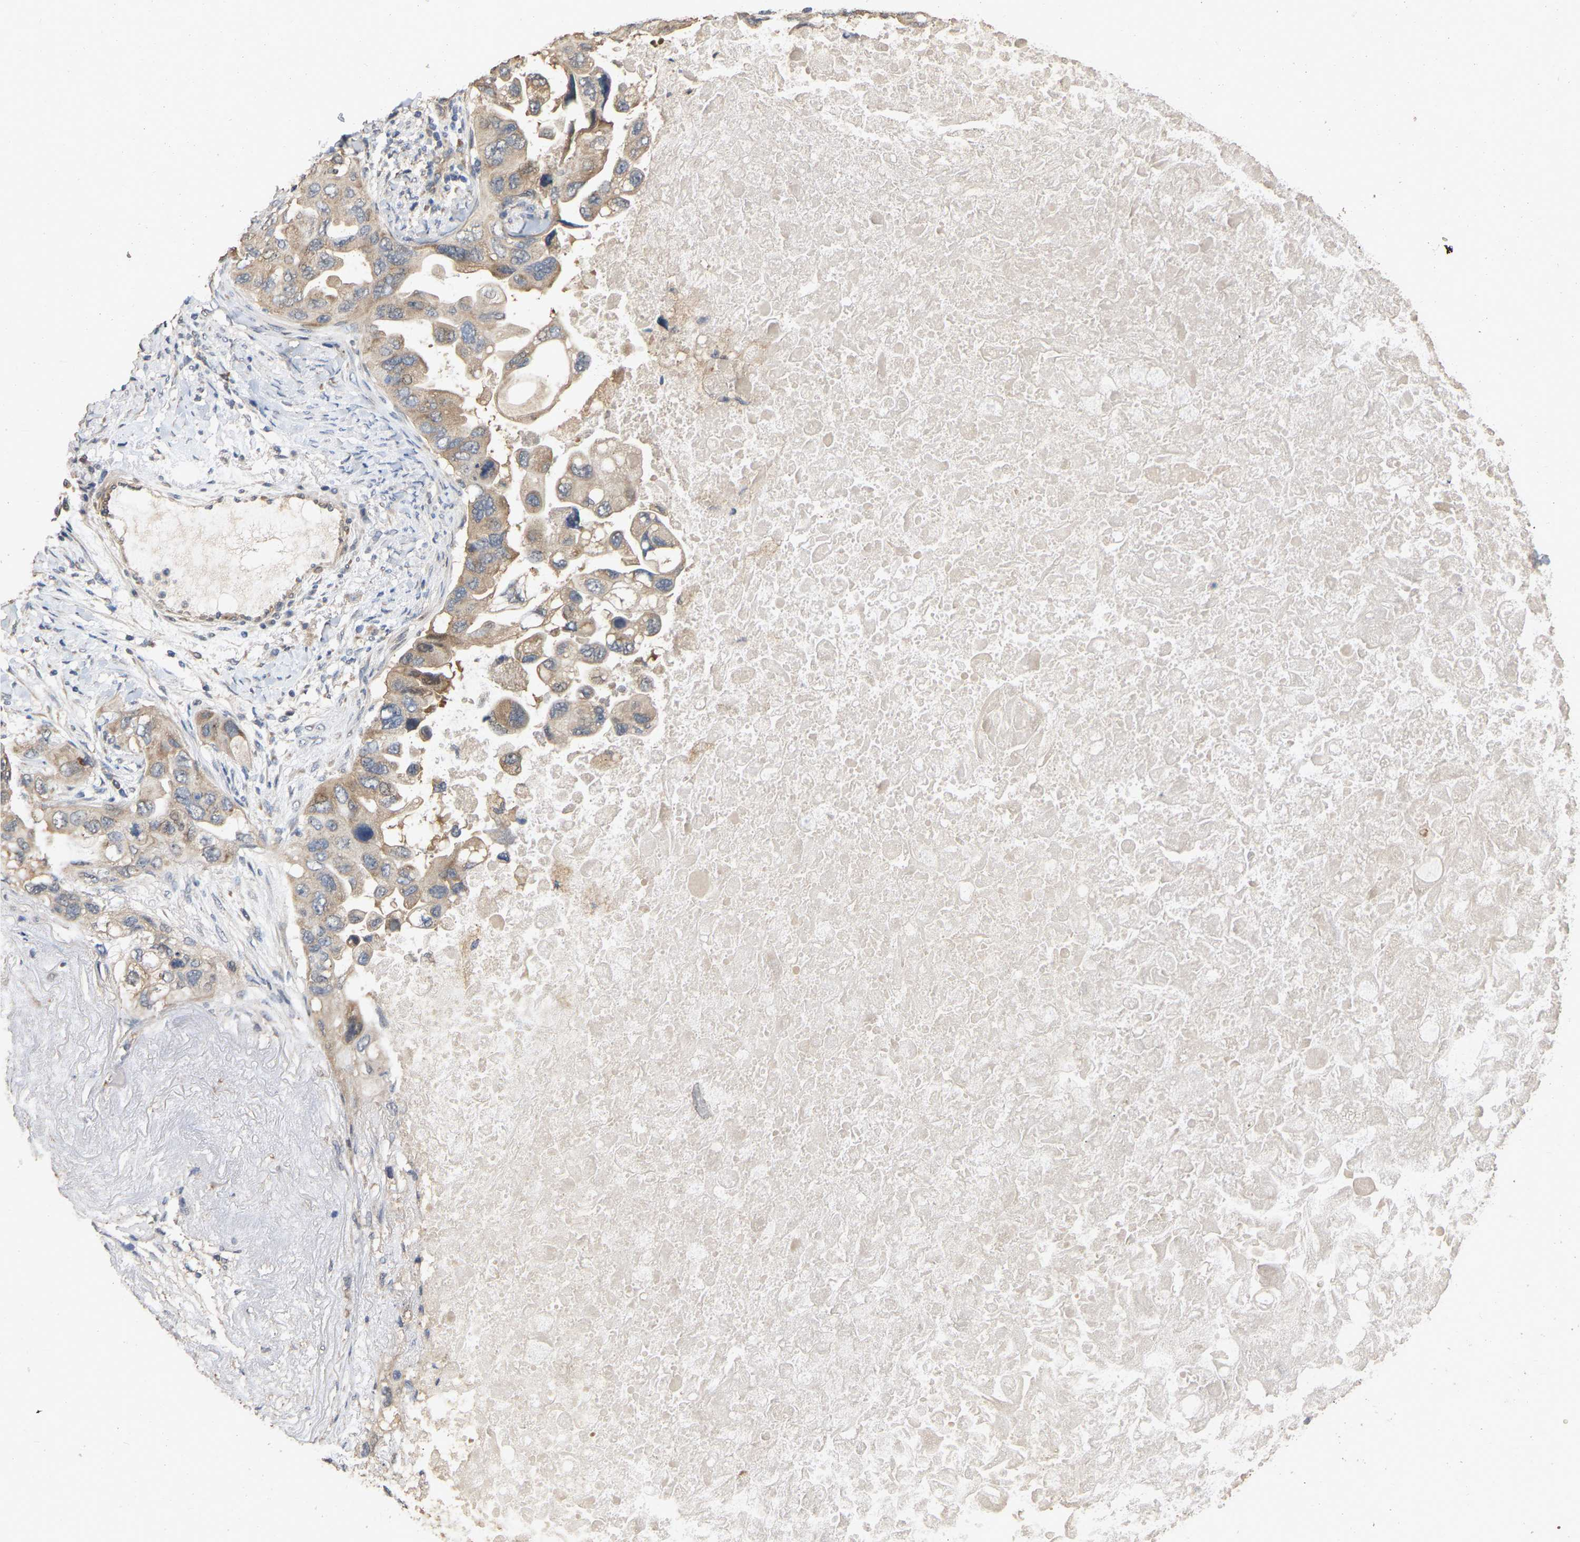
{"staining": {"intensity": "moderate", "quantity": ">75%", "location": "cytoplasmic/membranous"}, "tissue": "lung cancer", "cell_type": "Tumor cells", "image_type": "cancer", "snomed": [{"axis": "morphology", "description": "Squamous cell carcinoma, NOS"}, {"axis": "topography", "description": "Lung"}], "caption": "This photomicrograph exhibits IHC staining of human lung cancer (squamous cell carcinoma), with medium moderate cytoplasmic/membranous positivity in approximately >75% of tumor cells.", "gene": "NCS1", "patient": {"sex": "female", "age": 73}}